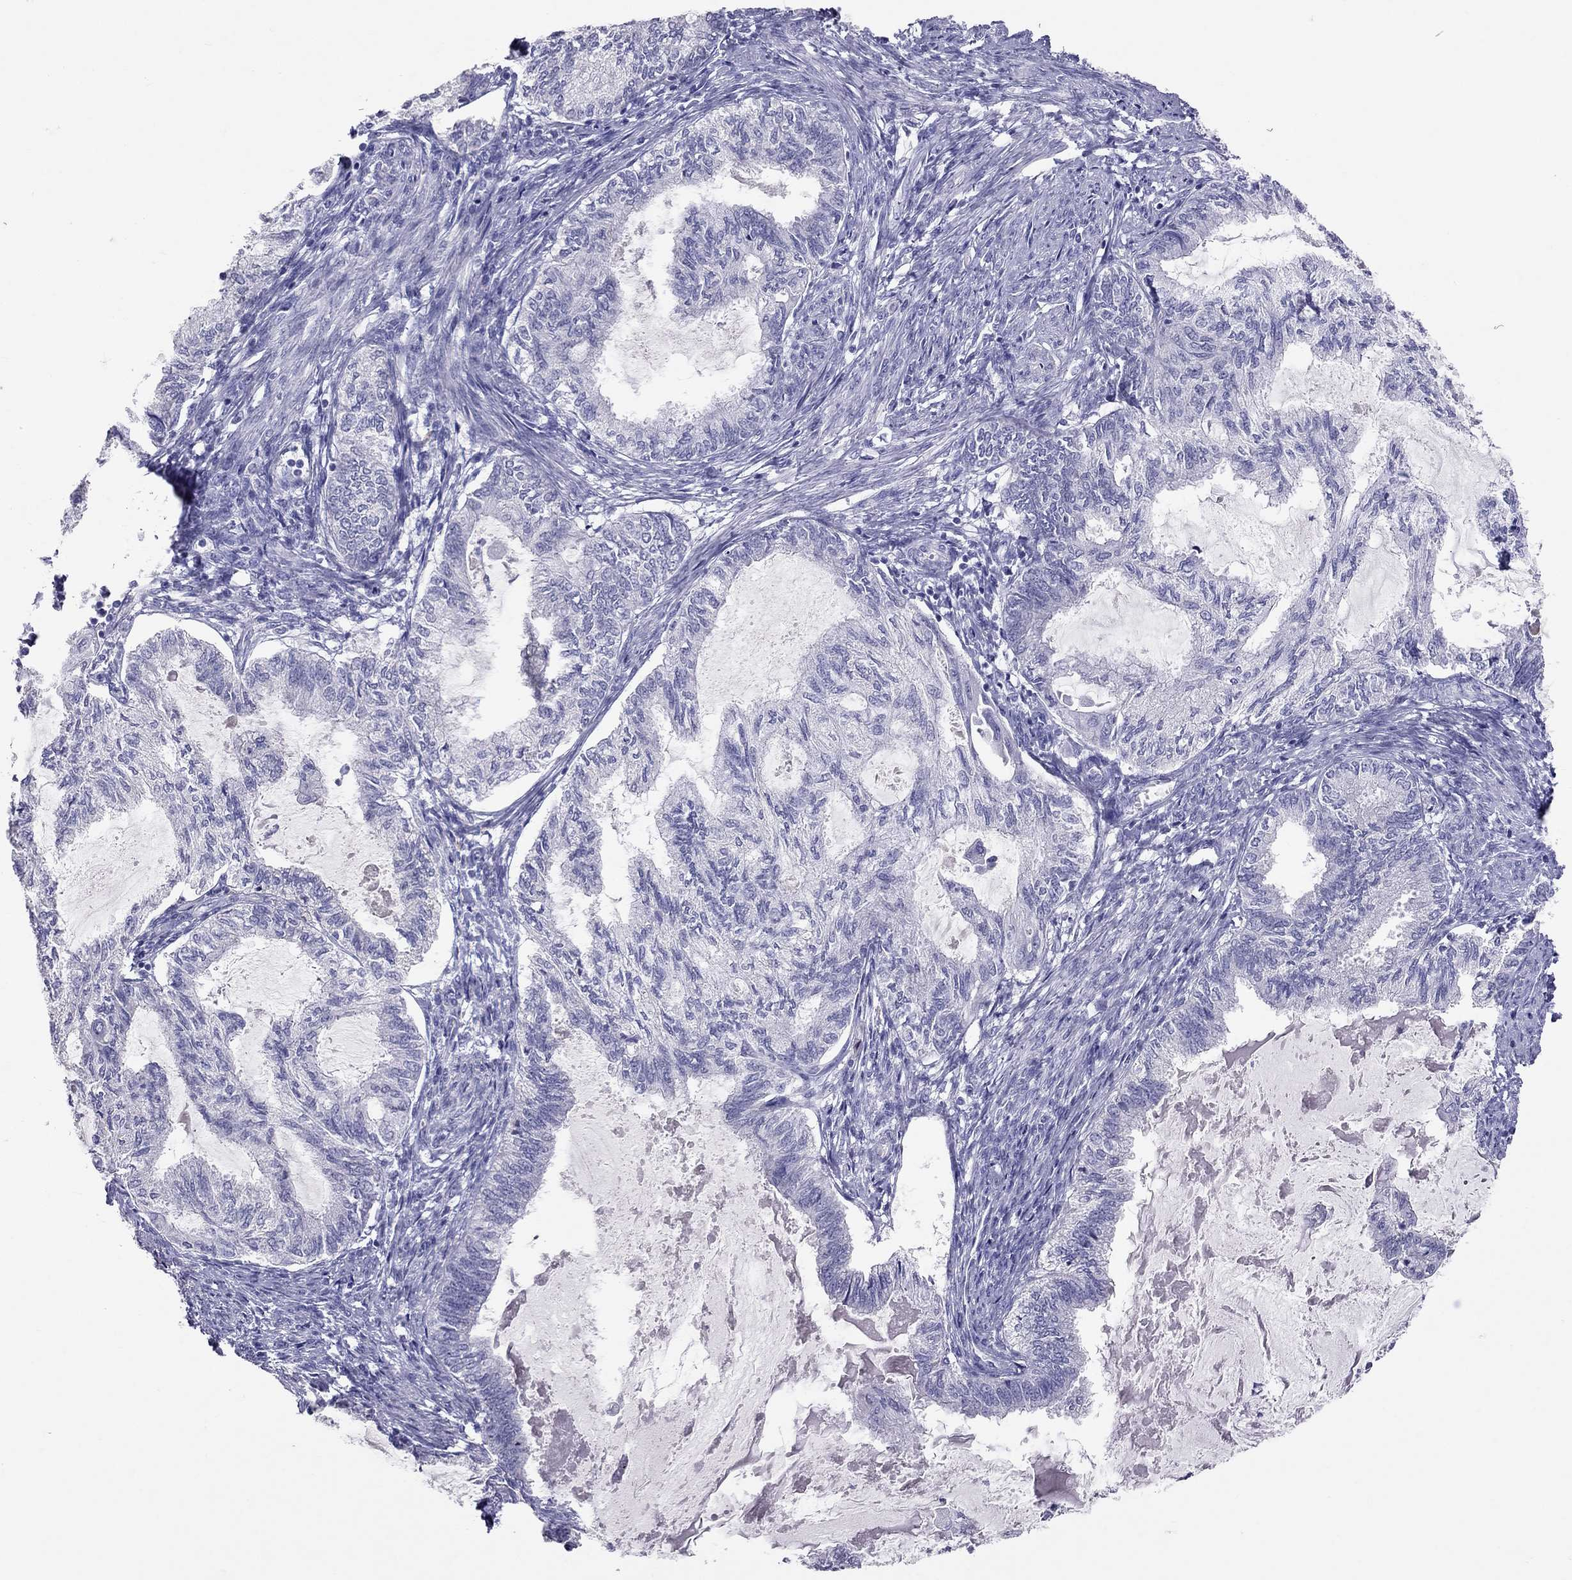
{"staining": {"intensity": "negative", "quantity": "none", "location": "none"}, "tissue": "endometrial cancer", "cell_type": "Tumor cells", "image_type": "cancer", "snomed": [{"axis": "morphology", "description": "Adenocarcinoma, NOS"}, {"axis": "topography", "description": "Endometrium"}], "caption": "Immunohistochemistry (IHC) photomicrograph of neoplastic tissue: endometrial cancer (adenocarcinoma) stained with DAB shows no significant protein staining in tumor cells. (DAB immunohistochemistry, high magnification).", "gene": "PSMB11", "patient": {"sex": "female", "age": 86}}